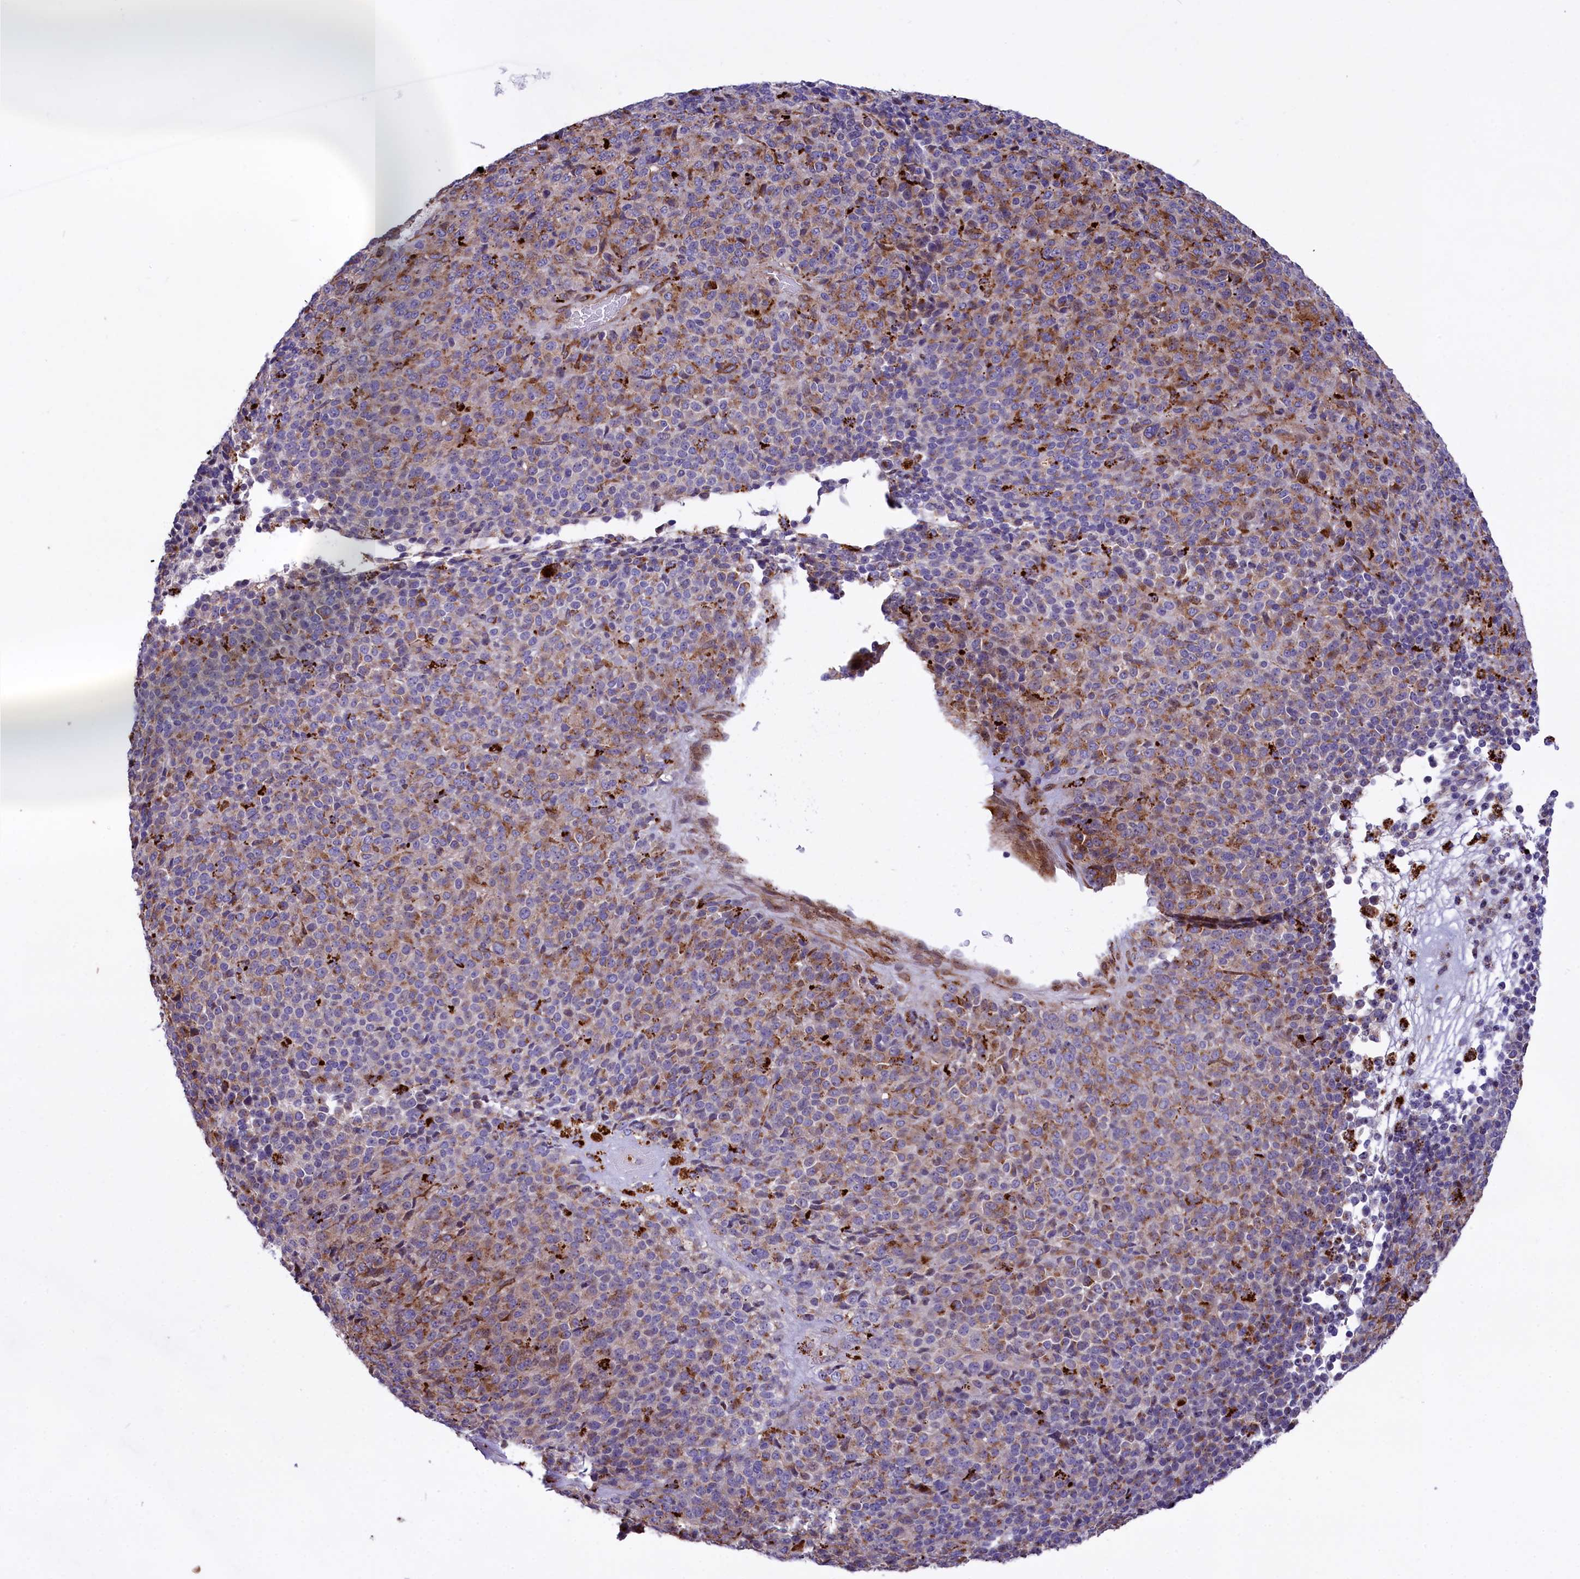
{"staining": {"intensity": "moderate", "quantity": "25%-75%", "location": "cytoplasmic/membranous"}, "tissue": "melanoma", "cell_type": "Tumor cells", "image_type": "cancer", "snomed": [{"axis": "morphology", "description": "Malignant melanoma, Metastatic site"}, {"axis": "topography", "description": "Brain"}], "caption": "Protein staining exhibits moderate cytoplasmic/membranous expression in about 25%-75% of tumor cells in malignant melanoma (metastatic site).", "gene": "MAN2B1", "patient": {"sex": "female", "age": 56}}